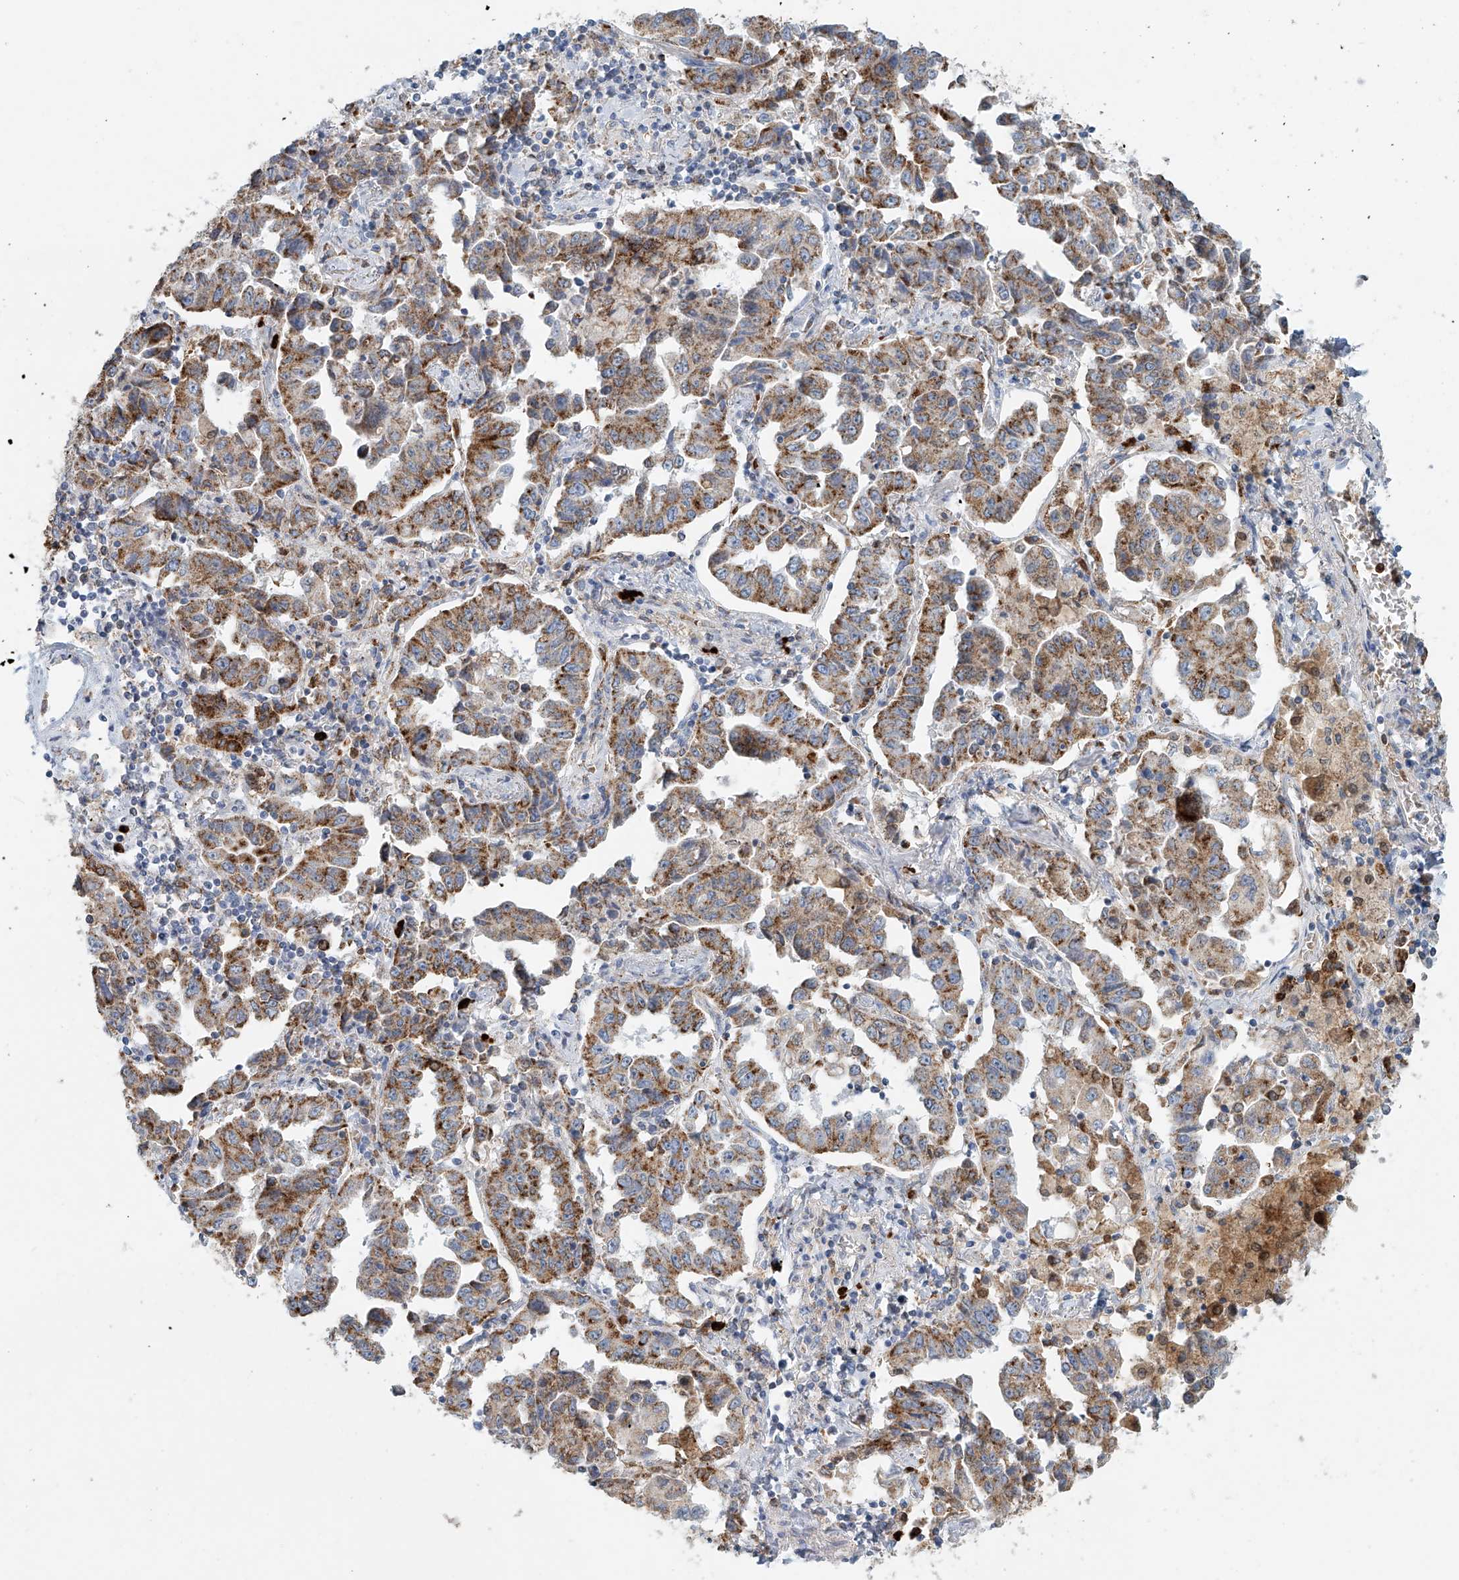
{"staining": {"intensity": "moderate", "quantity": ">75%", "location": "cytoplasmic/membranous"}, "tissue": "lung cancer", "cell_type": "Tumor cells", "image_type": "cancer", "snomed": [{"axis": "morphology", "description": "Adenocarcinoma, NOS"}, {"axis": "topography", "description": "Lung"}], "caption": "A high-resolution image shows immunohistochemistry staining of lung adenocarcinoma, which displays moderate cytoplasmic/membranous positivity in approximately >75% of tumor cells. The protein is shown in brown color, while the nuclei are stained blue.", "gene": "PTPRA", "patient": {"sex": "female", "age": 51}}